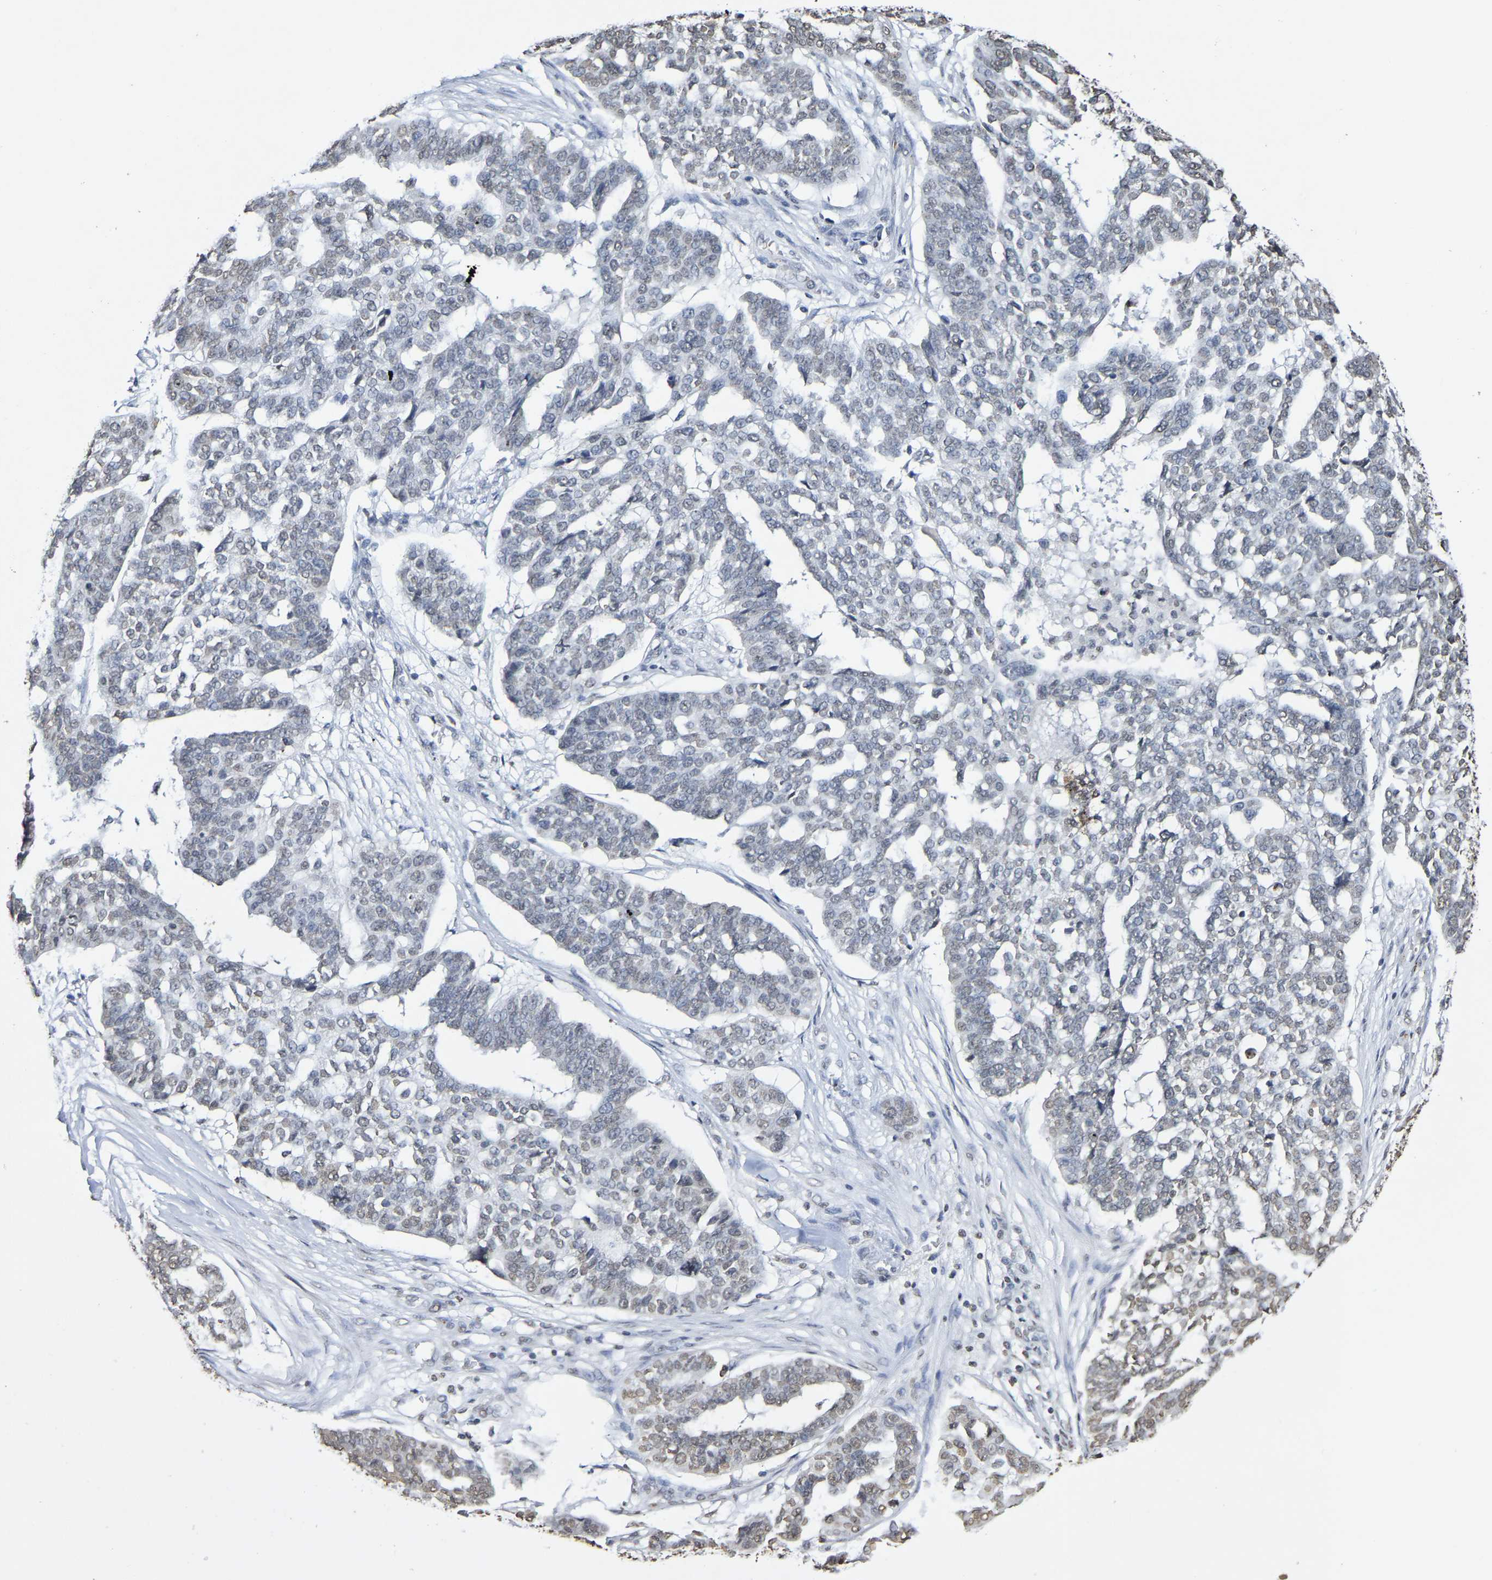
{"staining": {"intensity": "weak", "quantity": "<25%", "location": "nuclear"}, "tissue": "ovarian cancer", "cell_type": "Tumor cells", "image_type": "cancer", "snomed": [{"axis": "morphology", "description": "Cystadenocarcinoma, serous, NOS"}, {"axis": "topography", "description": "Ovary"}], "caption": "This is a image of immunohistochemistry staining of ovarian cancer, which shows no positivity in tumor cells. The staining was performed using DAB to visualize the protein expression in brown, while the nuclei were stained in blue with hematoxylin (Magnification: 20x).", "gene": "ATF4", "patient": {"sex": "female", "age": 59}}